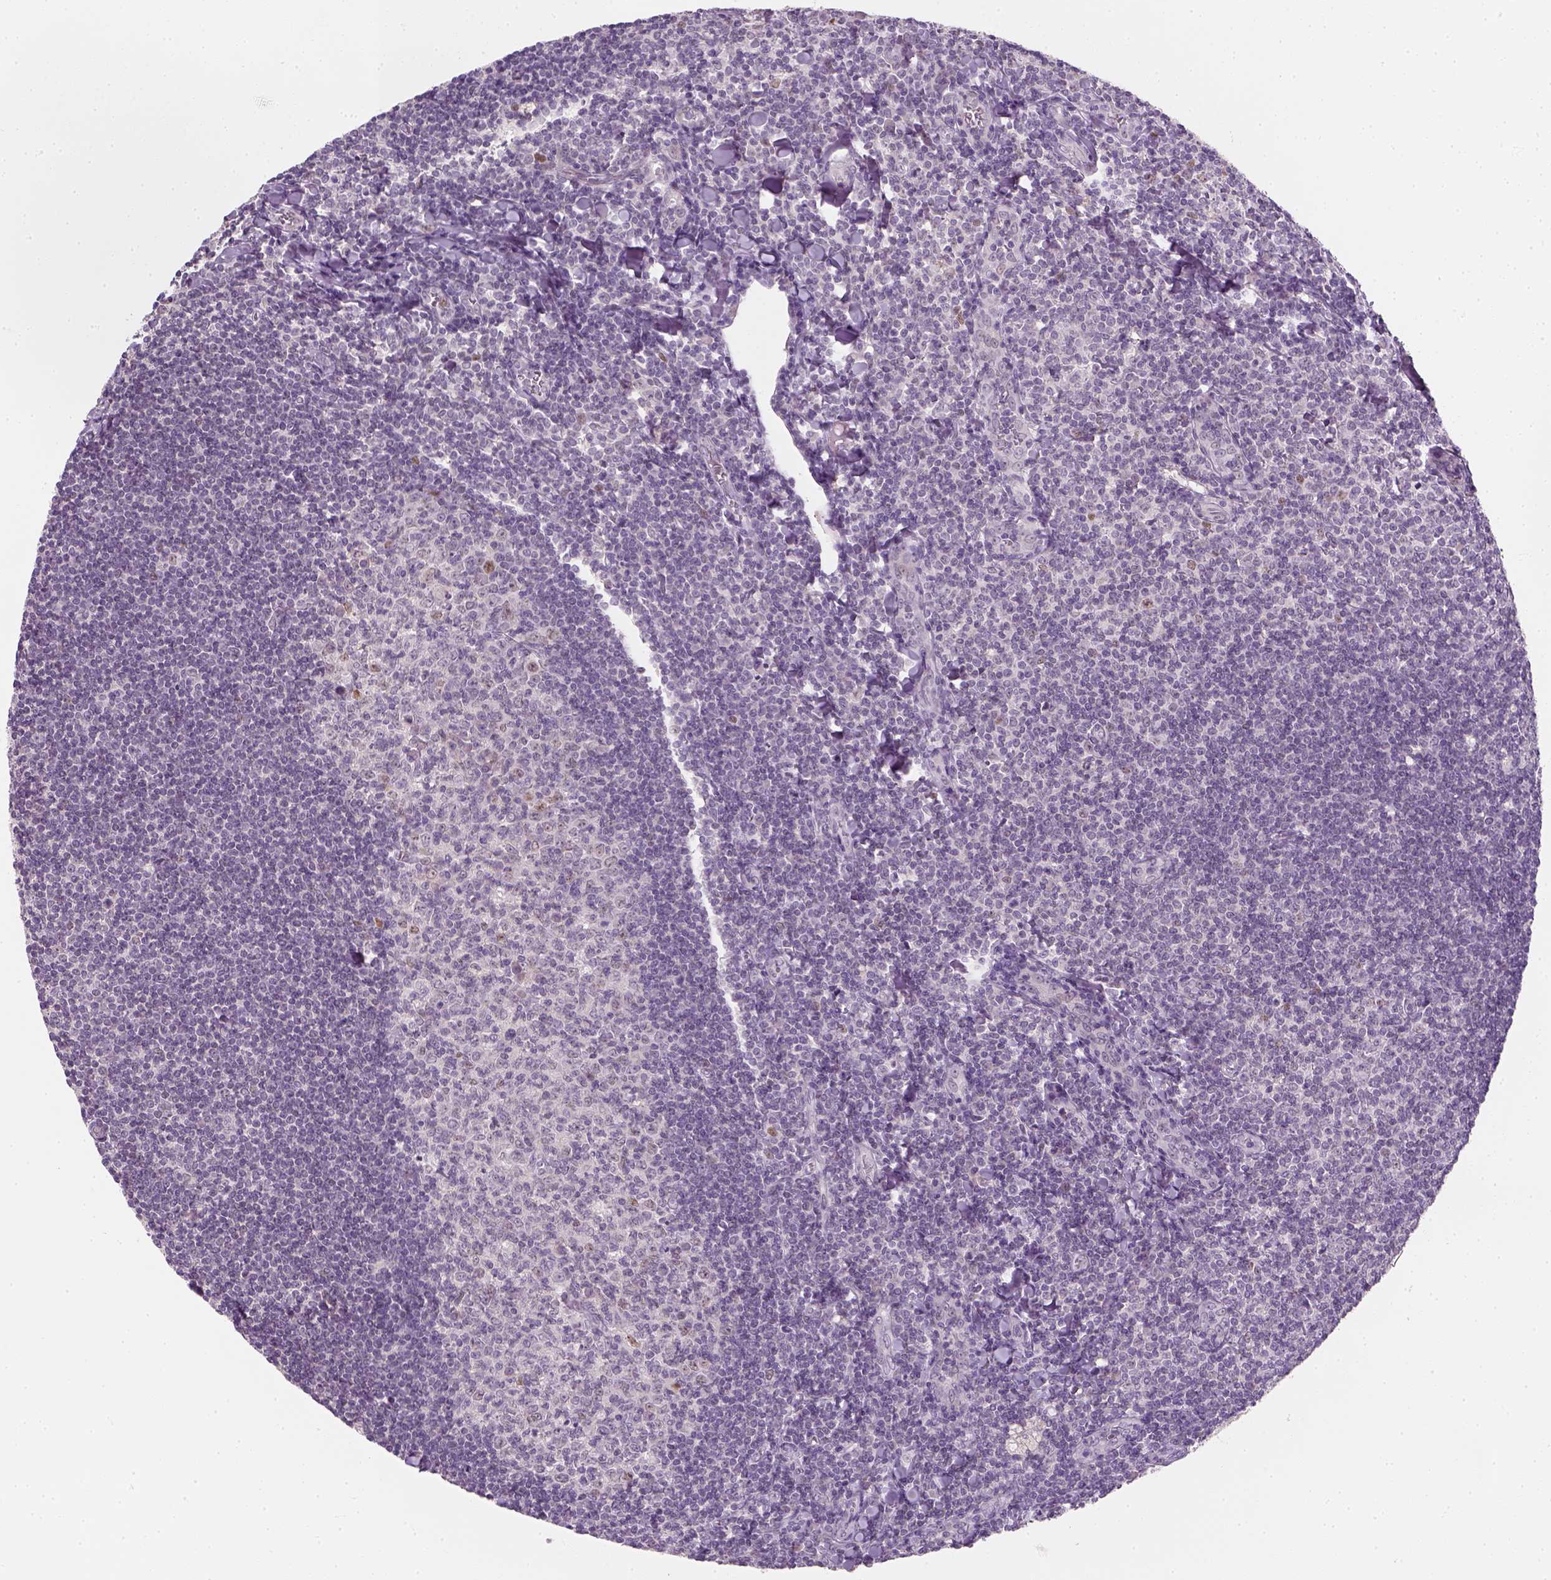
{"staining": {"intensity": "negative", "quantity": "none", "location": "none"}, "tissue": "tonsil", "cell_type": "Germinal center cells", "image_type": "normal", "snomed": [{"axis": "morphology", "description": "Normal tissue, NOS"}, {"axis": "topography", "description": "Tonsil"}], "caption": "This is an immunohistochemistry (IHC) image of benign tonsil. There is no positivity in germinal center cells.", "gene": "TP53", "patient": {"sex": "female", "age": 12}}